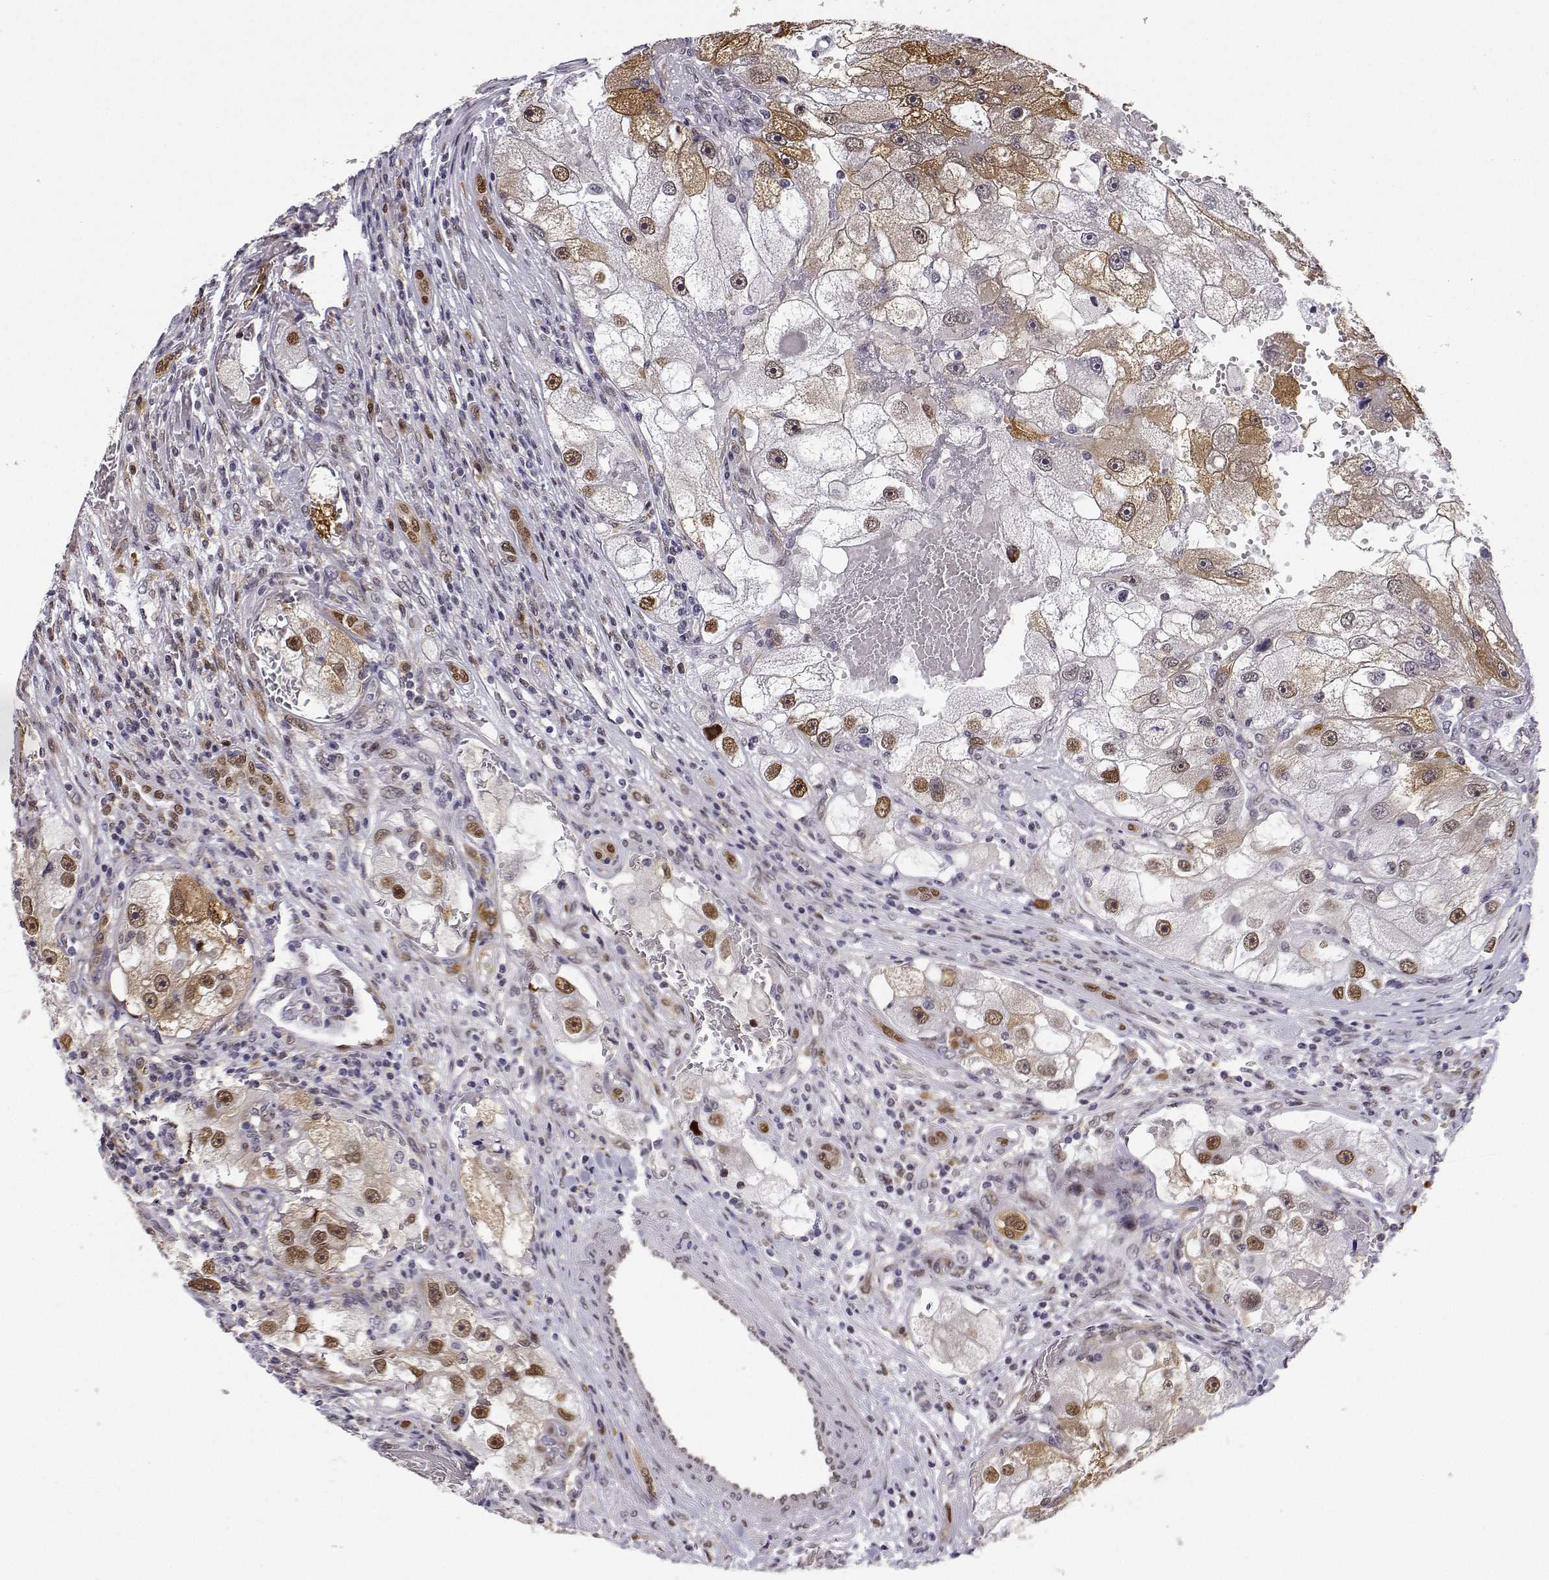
{"staining": {"intensity": "moderate", "quantity": "25%-75%", "location": "cytoplasmic/membranous,nuclear"}, "tissue": "renal cancer", "cell_type": "Tumor cells", "image_type": "cancer", "snomed": [{"axis": "morphology", "description": "Adenocarcinoma, NOS"}, {"axis": "topography", "description": "Kidney"}], "caption": "High-magnification brightfield microscopy of renal cancer stained with DAB (brown) and counterstained with hematoxylin (blue). tumor cells exhibit moderate cytoplasmic/membranous and nuclear expression is present in about25%-75% of cells.", "gene": "PHGDH", "patient": {"sex": "male", "age": 63}}